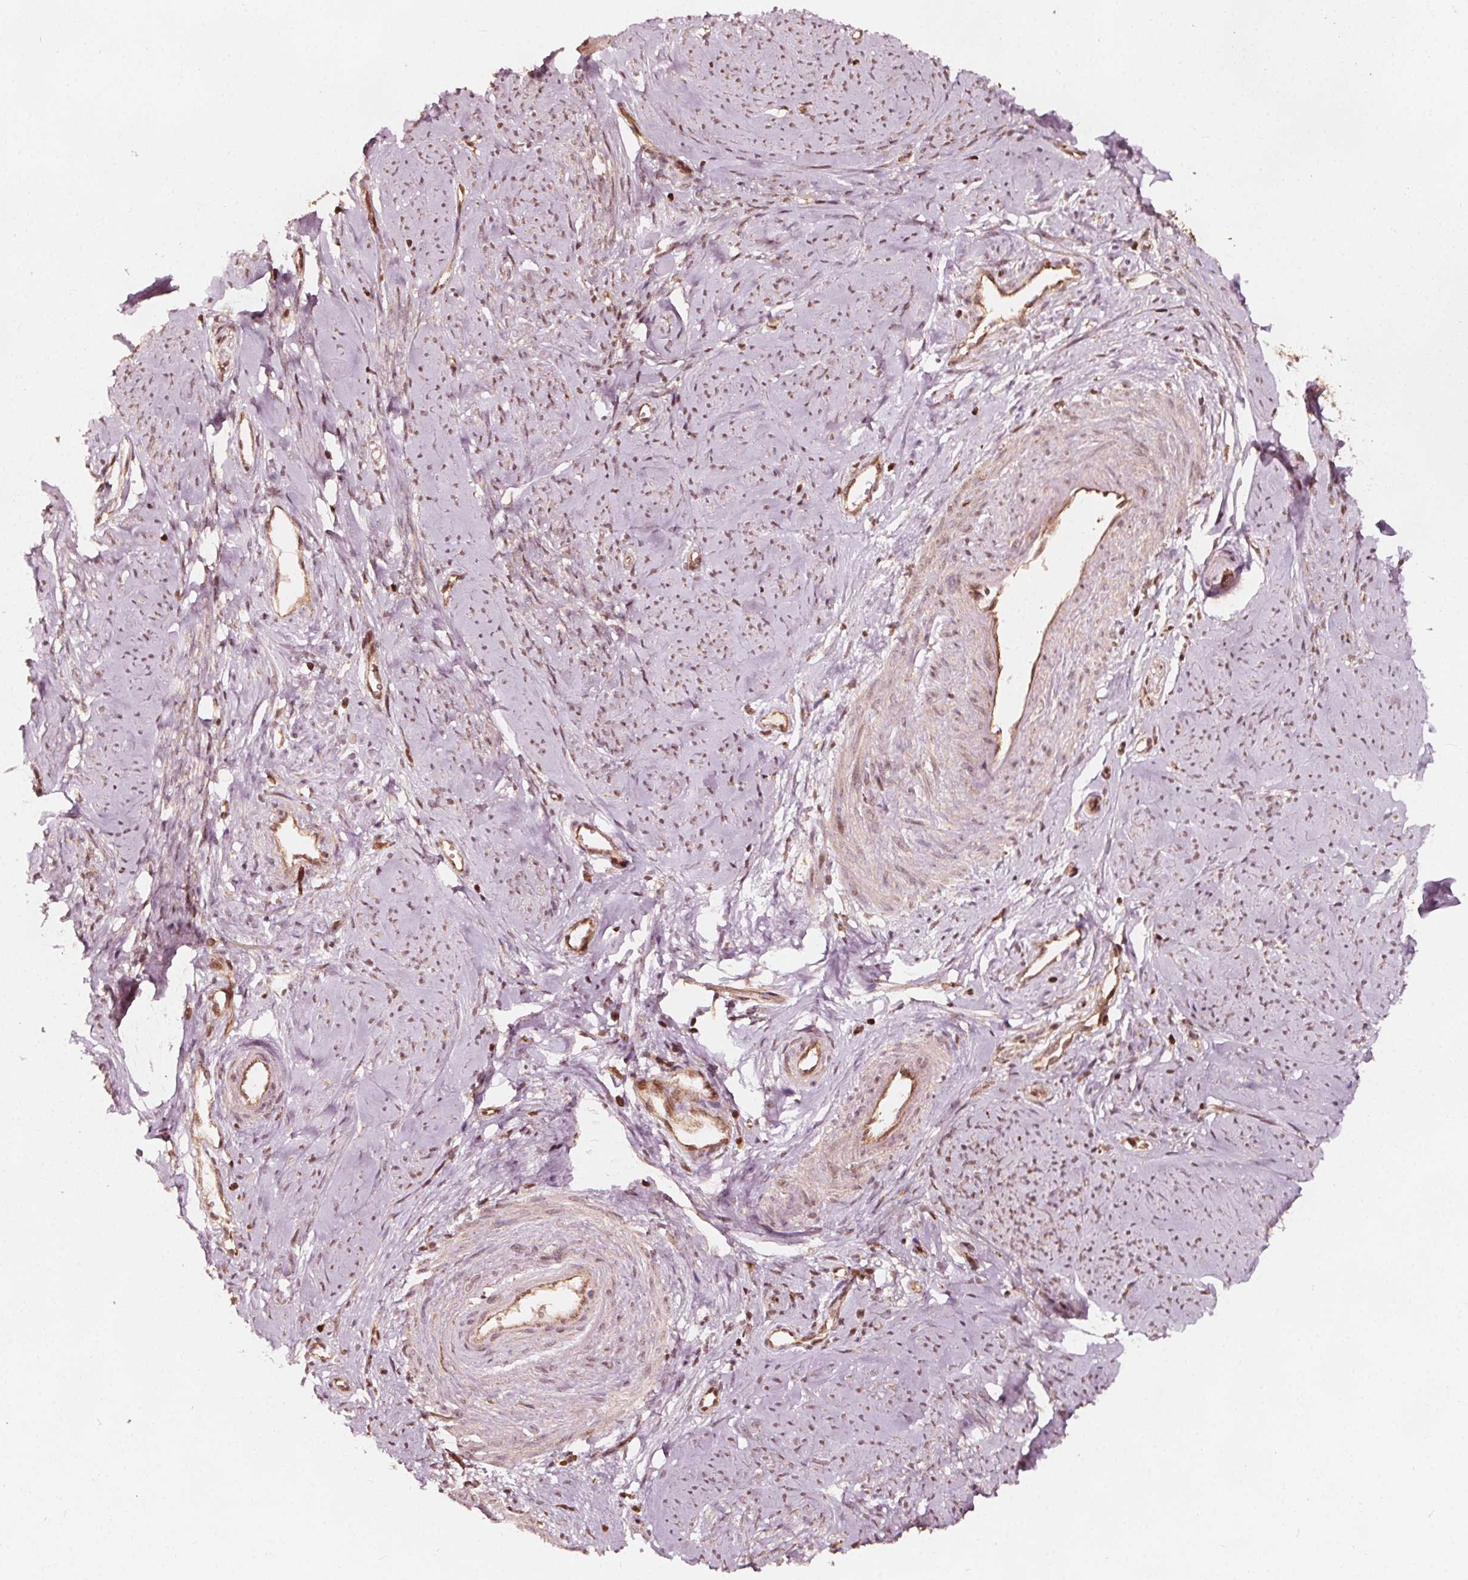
{"staining": {"intensity": "moderate", "quantity": ">75%", "location": "cytoplasmic/membranous,nuclear"}, "tissue": "smooth muscle", "cell_type": "Smooth muscle cells", "image_type": "normal", "snomed": [{"axis": "morphology", "description": "Normal tissue, NOS"}, {"axis": "topography", "description": "Smooth muscle"}], "caption": "Smooth muscle cells exhibit moderate cytoplasmic/membranous,nuclear positivity in approximately >75% of cells in benign smooth muscle. The protein of interest is stained brown, and the nuclei are stained in blue (DAB (3,3'-diaminobenzidine) IHC with brightfield microscopy, high magnification).", "gene": "AIP", "patient": {"sex": "female", "age": 48}}